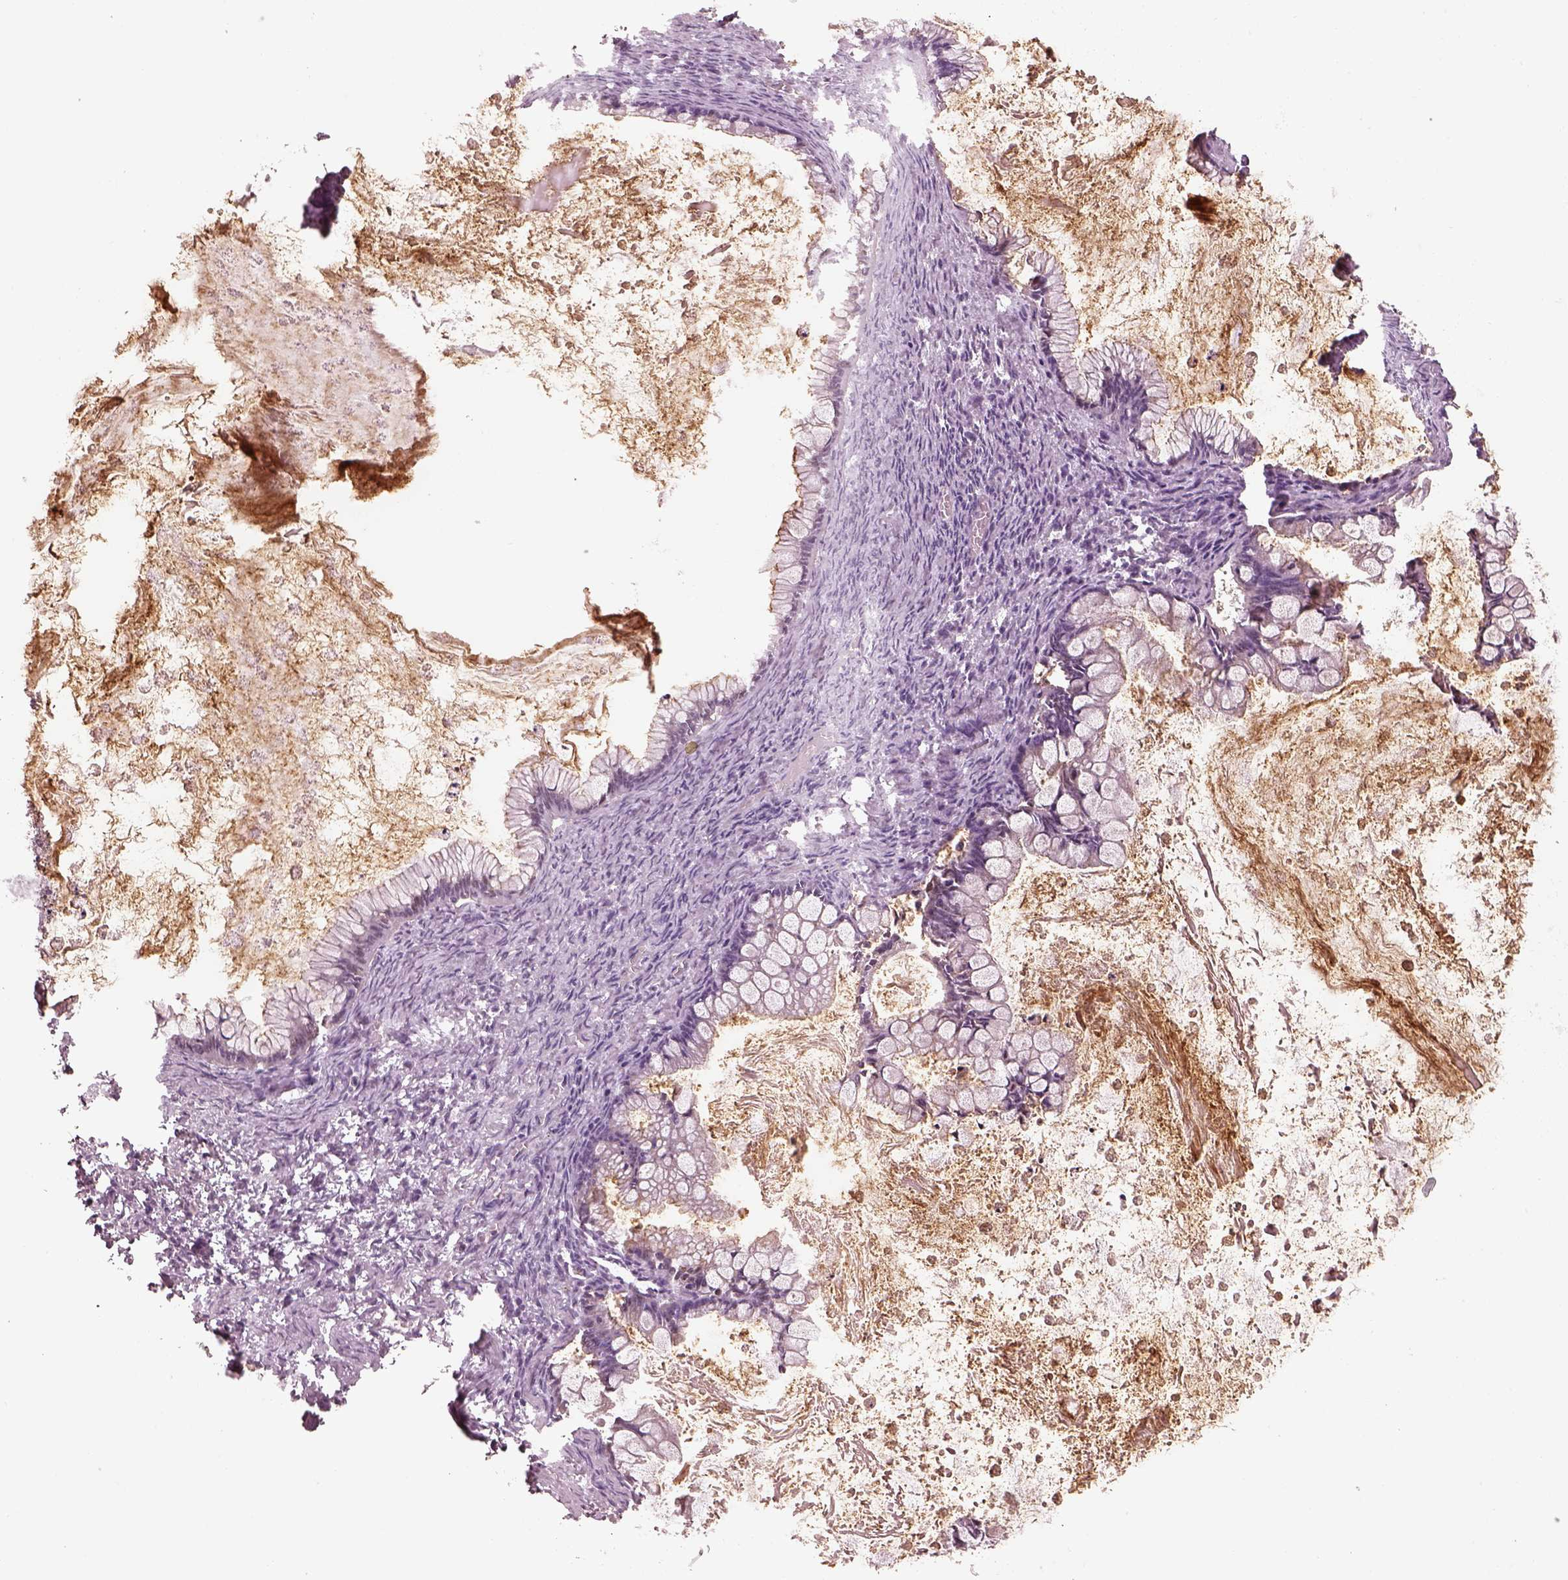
{"staining": {"intensity": "negative", "quantity": "none", "location": "none"}, "tissue": "ovarian cancer", "cell_type": "Tumor cells", "image_type": "cancer", "snomed": [{"axis": "morphology", "description": "Cystadenocarcinoma, mucinous, NOS"}, {"axis": "topography", "description": "Ovary"}], "caption": "This is a image of IHC staining of ovarian cancer (mucinous cystadenocarcinoma), which shows no staining in tumor cells.", "gene": "SDCBP2", "patient": {"sex": "female", "age": 67}}